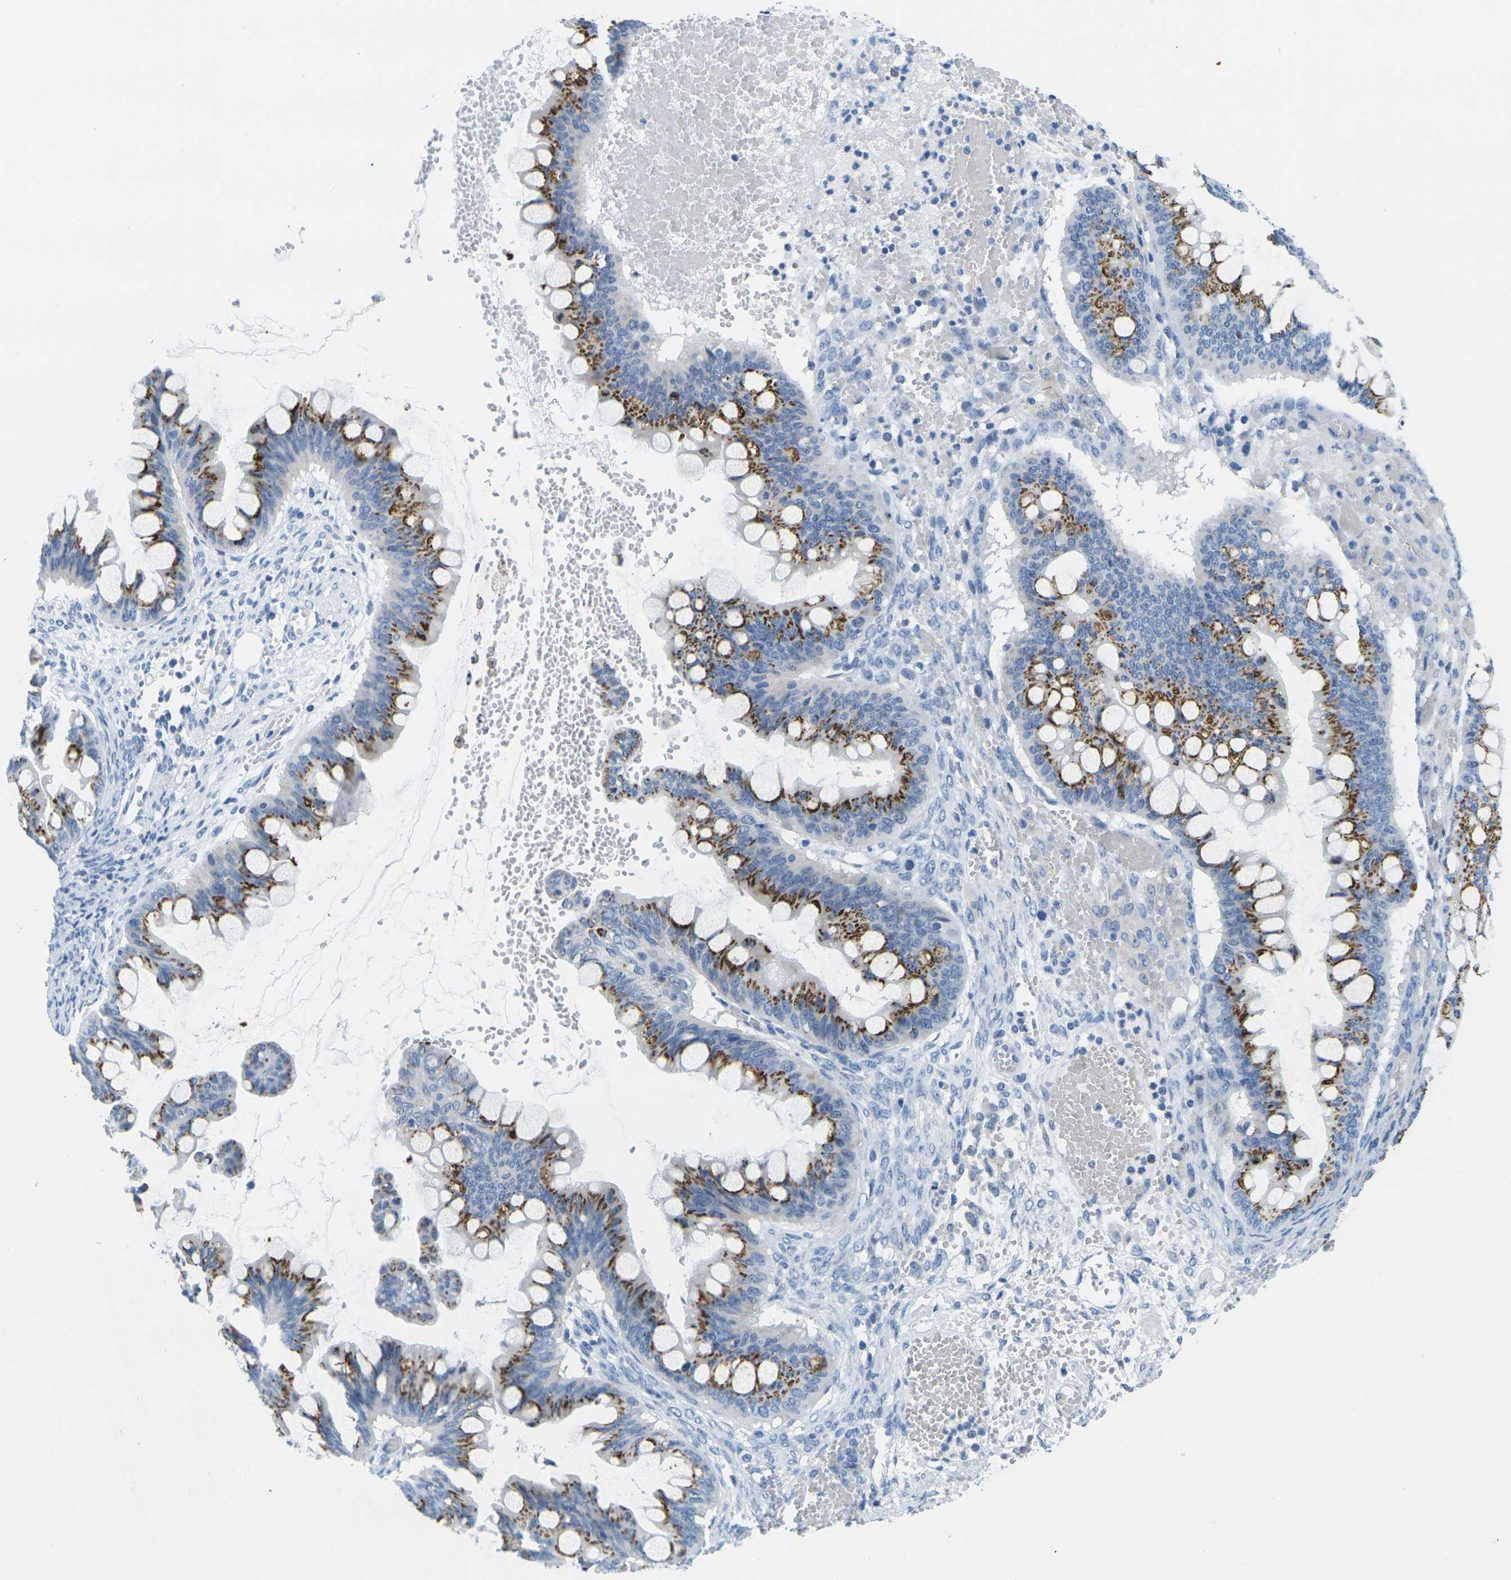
{"staining": {"intensity": "moderate", "quantity": ">75%", "location": "cytoplasmic/membranous"}, "tissue": "ovarian cancer", "cell_type": "Tumor cells", "image_type": "cancer", "snomed": [{"axis": "morphology", "description": "Cystadenocarcinoma, mucinous, NOS"}, {"axis": "topography", "description": "Ovary"}], "caption": "A medium amount of moderate cytoplasmic/membranous staining is seen in approximately >75% of tumor cells in mucinous cystadenocarcinoma (ovarian) tissue.", "gene": "FAM3D", "patient": {"sex": "female", "age": 73}}